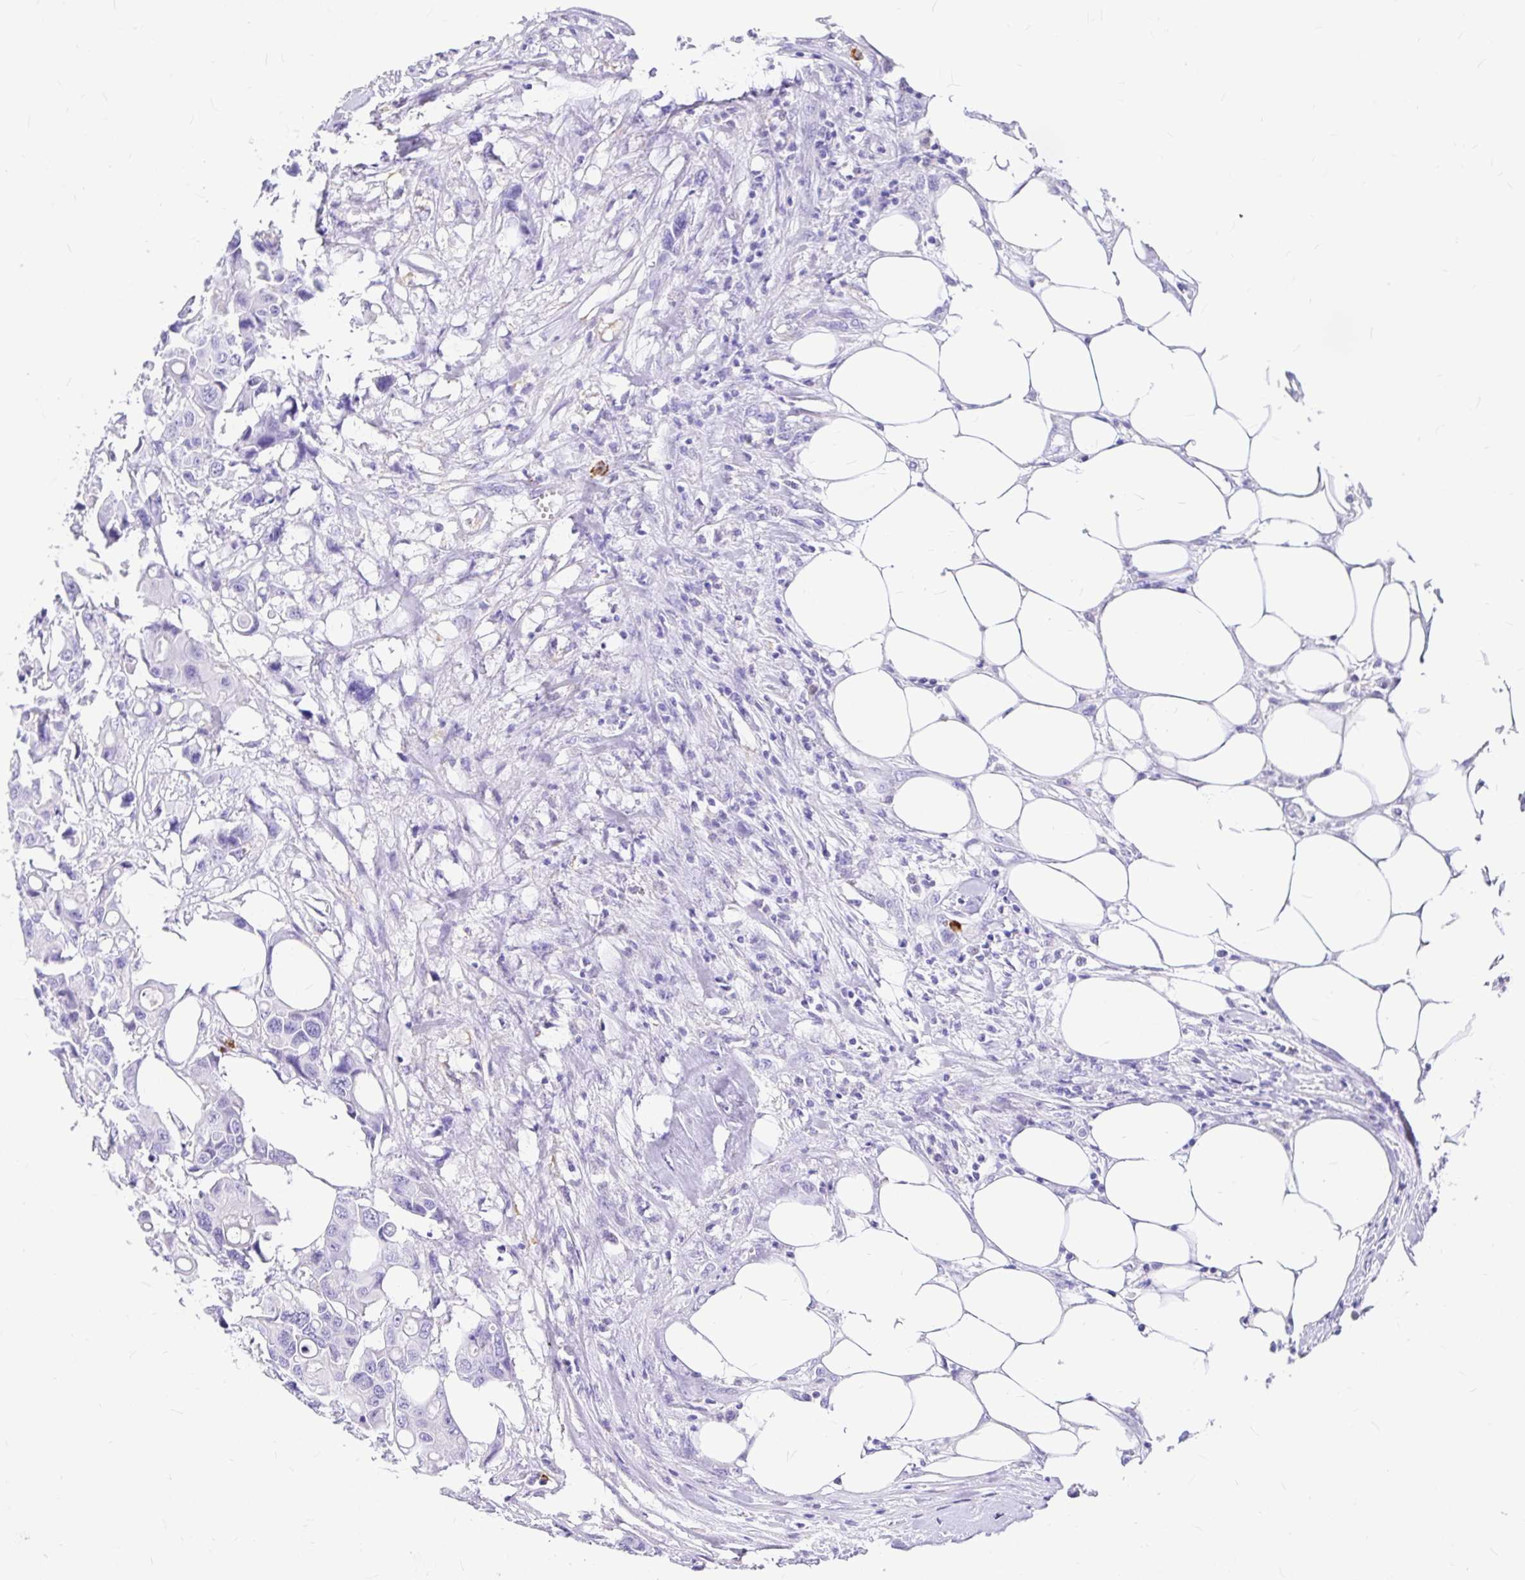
{"staining": {"intensity": "negative", "quantity": "none", "location": "none"}, "tissue": "colorectal cancer", "cell_type": "Tumor cells", "image_type": "cancer", "snomed": [{"axis": "morphology", "description": "Adenocarcinoma, NOS"}, {"axis": "topography", "description": "Colon"}], "caption": "IHC image of human colorectal cancer stained for a protein (brown), which exhibits no expression in tumor cells.", "gene": "CLEC1B", "patient": {"sex": "male", "age": 77}}